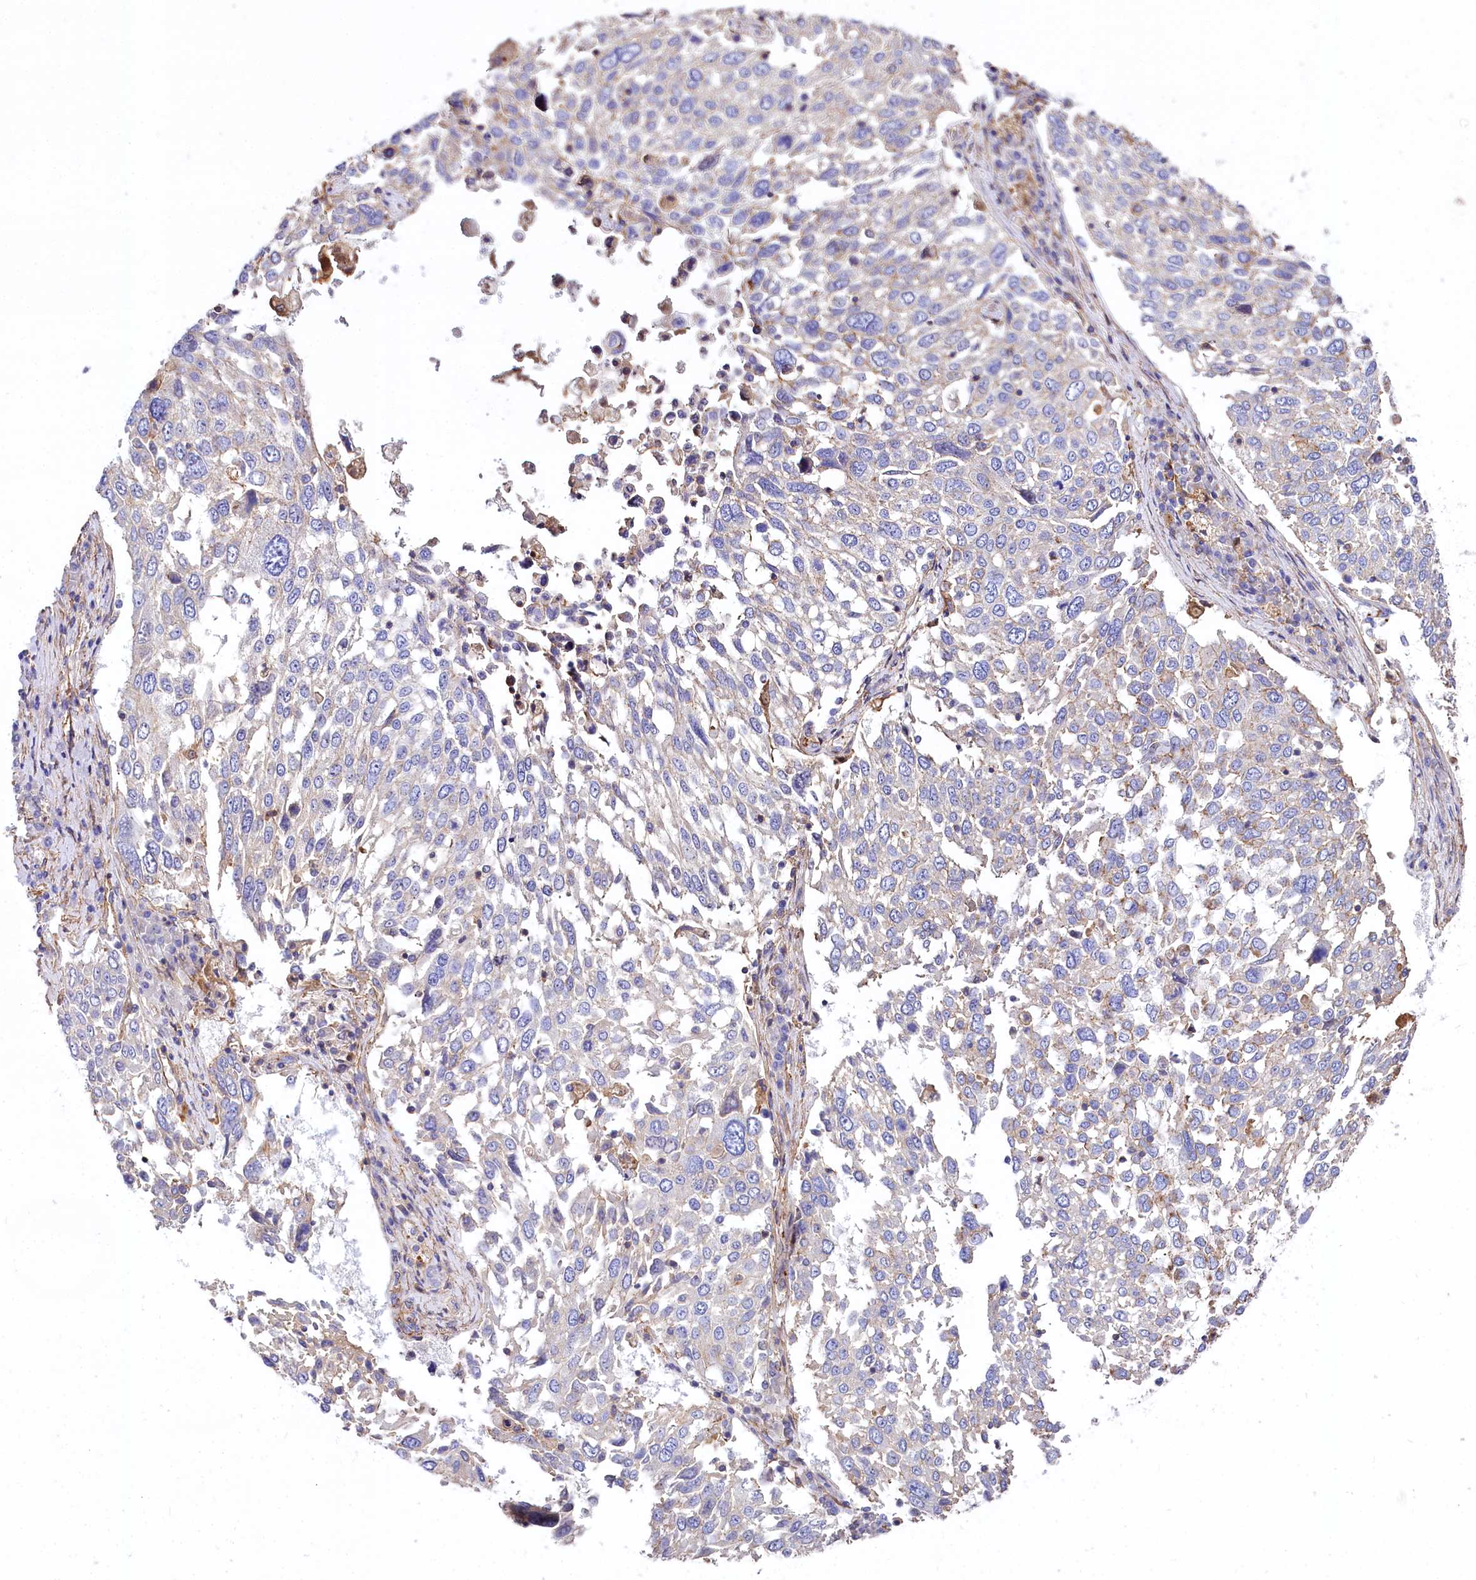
{"staining": {"intensity": "negative", "quantity": "none", "location": "none"}, "tissue": "lung cancer", "cell_type": "Tumor cells", "image_type": "cancer", "snomed": [{"axis": "morphology", "description": "Squamous cell carcinoma, NOS"}, {"axis": "topography", "description": "Lung"}], "caption": "Immunohistochemistry histopathology image of neoplastic tissue: squamous cell carcinoma (lung) stained with DAB demonstrates no significant protein staining in tumor cells.", "gene": "FCHSD2", "patient": {"sex": "male", "age": 65}}